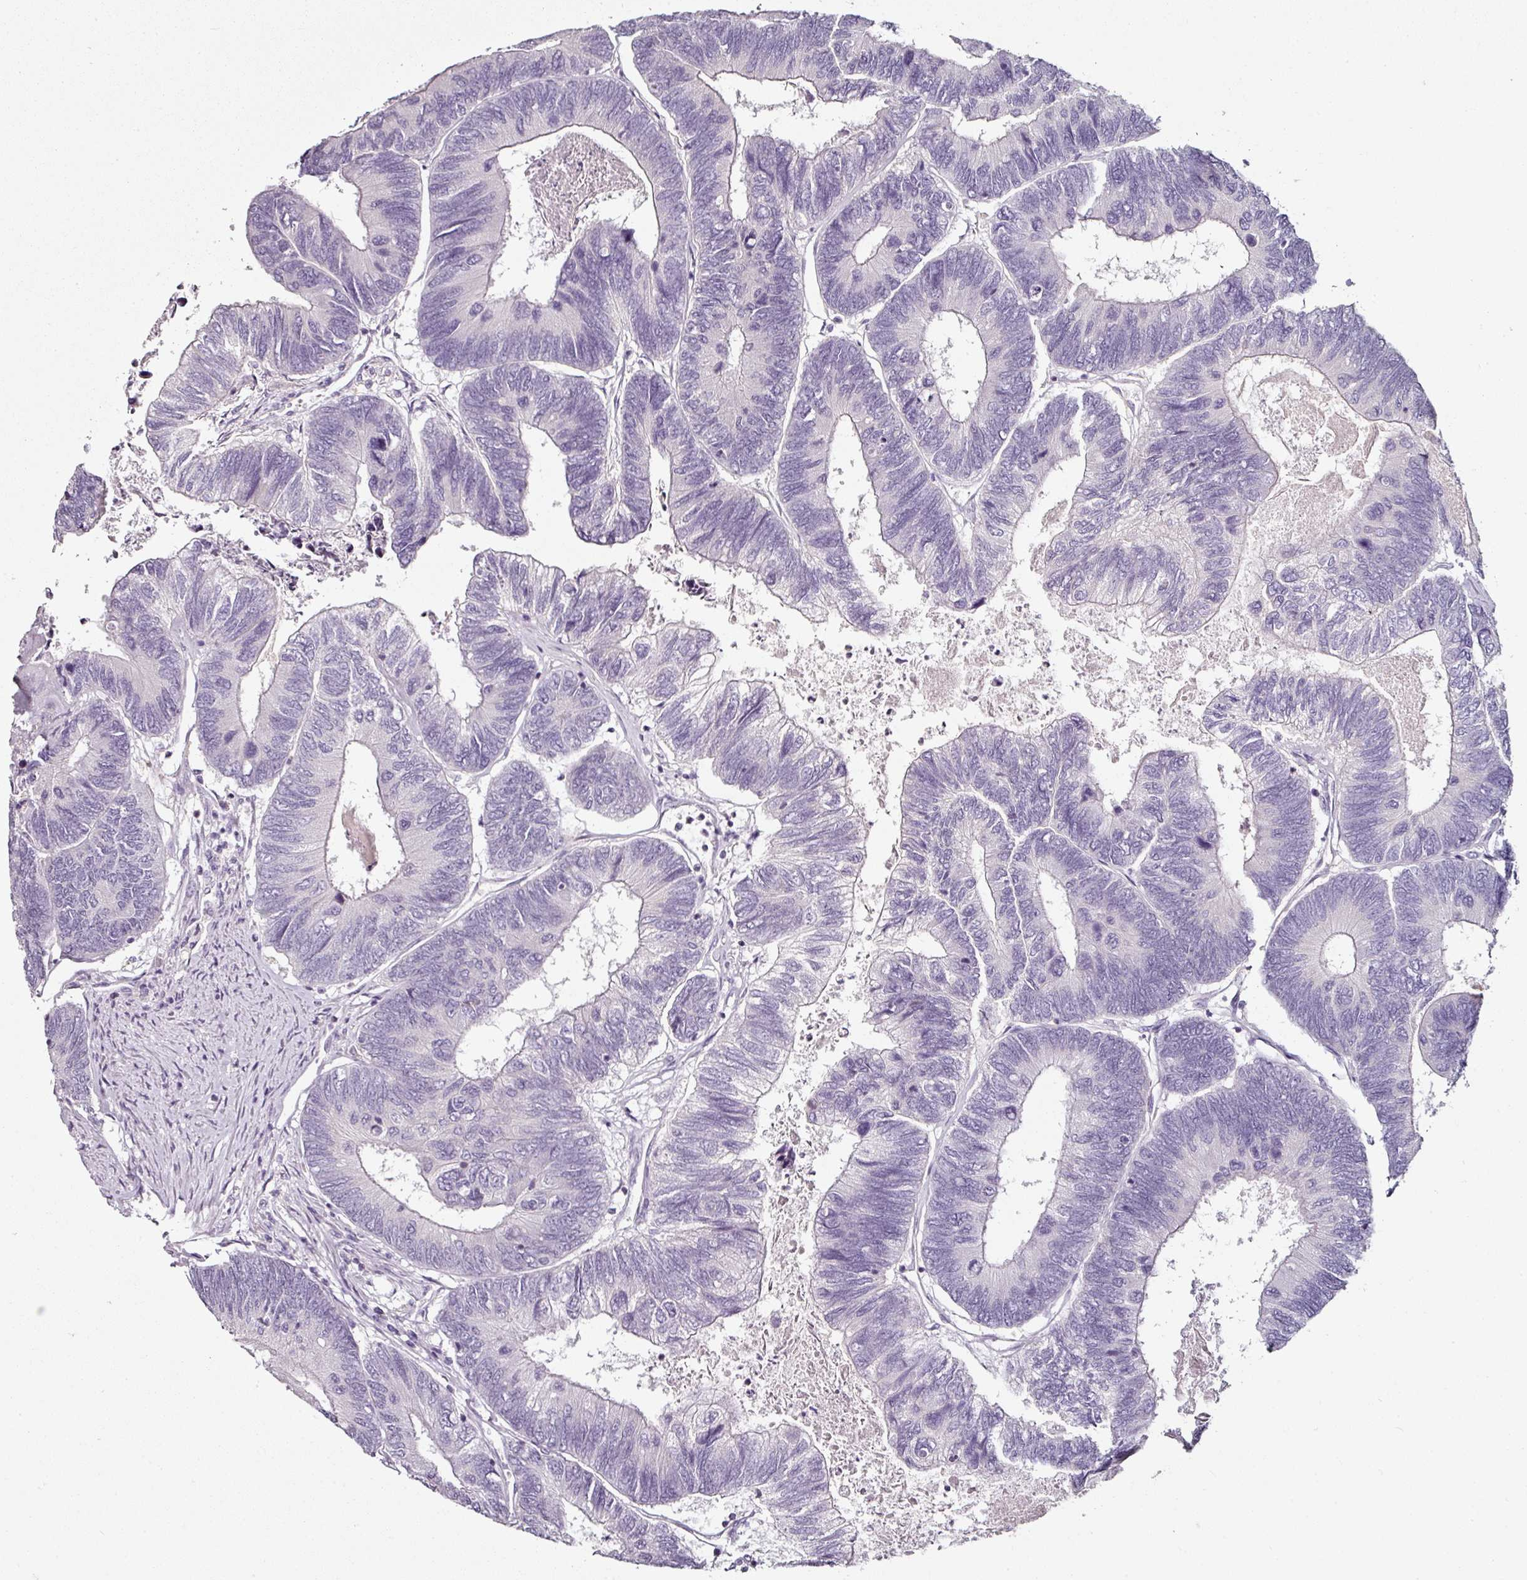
{"staining": {"intensity": "negative", "quantity": "none", "location": "none"}, "tissue": "colorectal cancer", "cell_type": "Tumor cells", "image_type": "cancer", "snomed": [{"axis": "morphology", "description": "Adenocarcinoma, NOS"}, {"axis": "topography", "description": "Colon"}], "caption": "High power microscopy micrograph of an immunohistochemistry (IHC) photomicrograph of colorectal cancer (adenocarcinoma), revealing no significant expression in tumor cells.", "gene": "CAP2", "patient": {"sex": "female", "age": 67}}